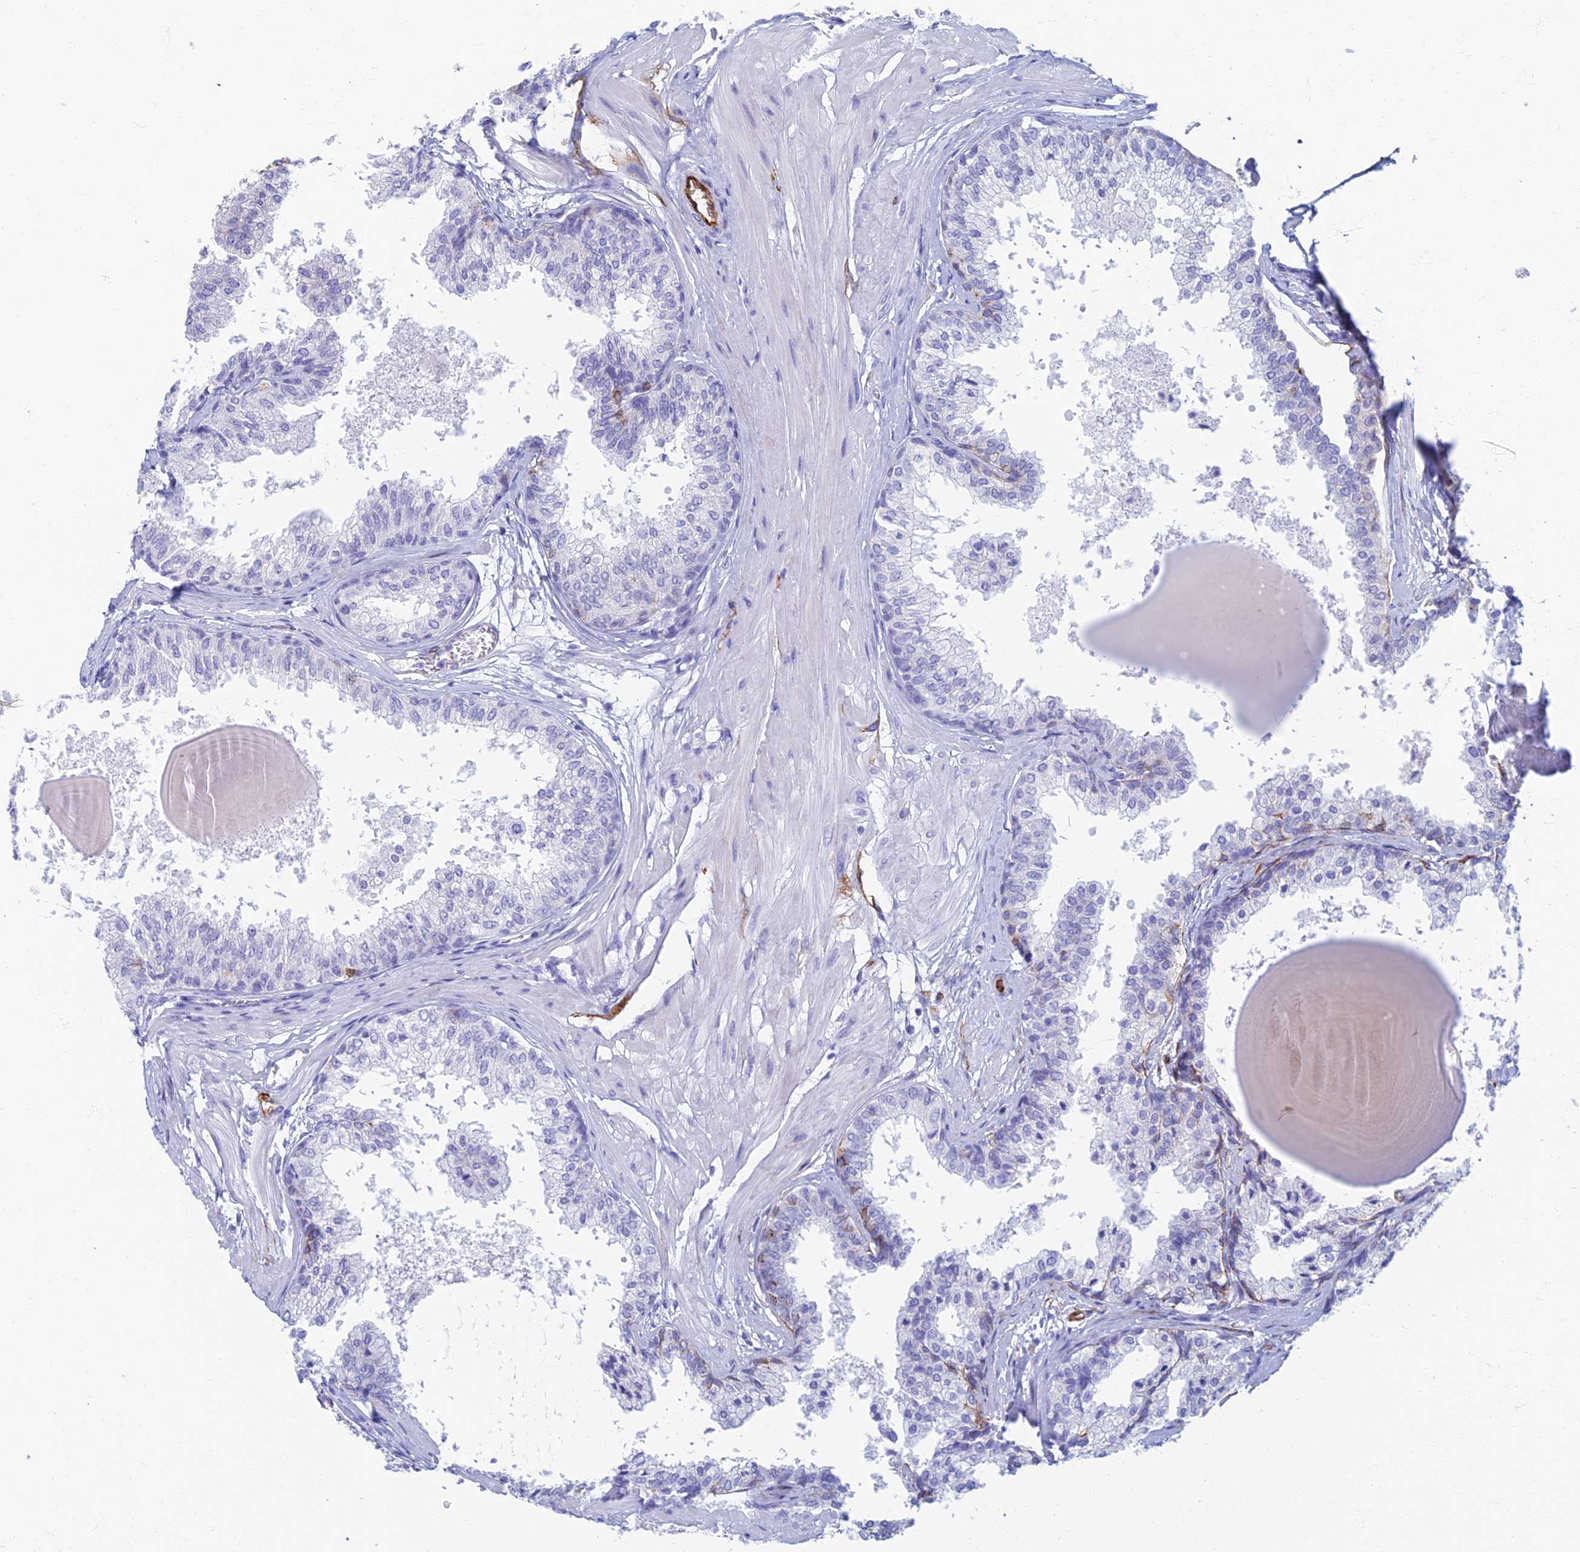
{"staining": {"intensity": "negative", "quantity": "none", "location": "none"}, "tissue": "prostate", "cell_type": "Glandular cells", "image_type": "normal", "snomed": [{"axis": "morphology", "description": "Normal tissue, NOS"}, {"axis": "topography", "description": "Prostate"}], "caption": "Immunohistochemistry photomicrograph of unremarkable human prostate stained for a protein (brown), which demonstrates no positivity in glandular cells.", "gene": "ETFRF1", "patient": {"sex": "male", "age": 48}}